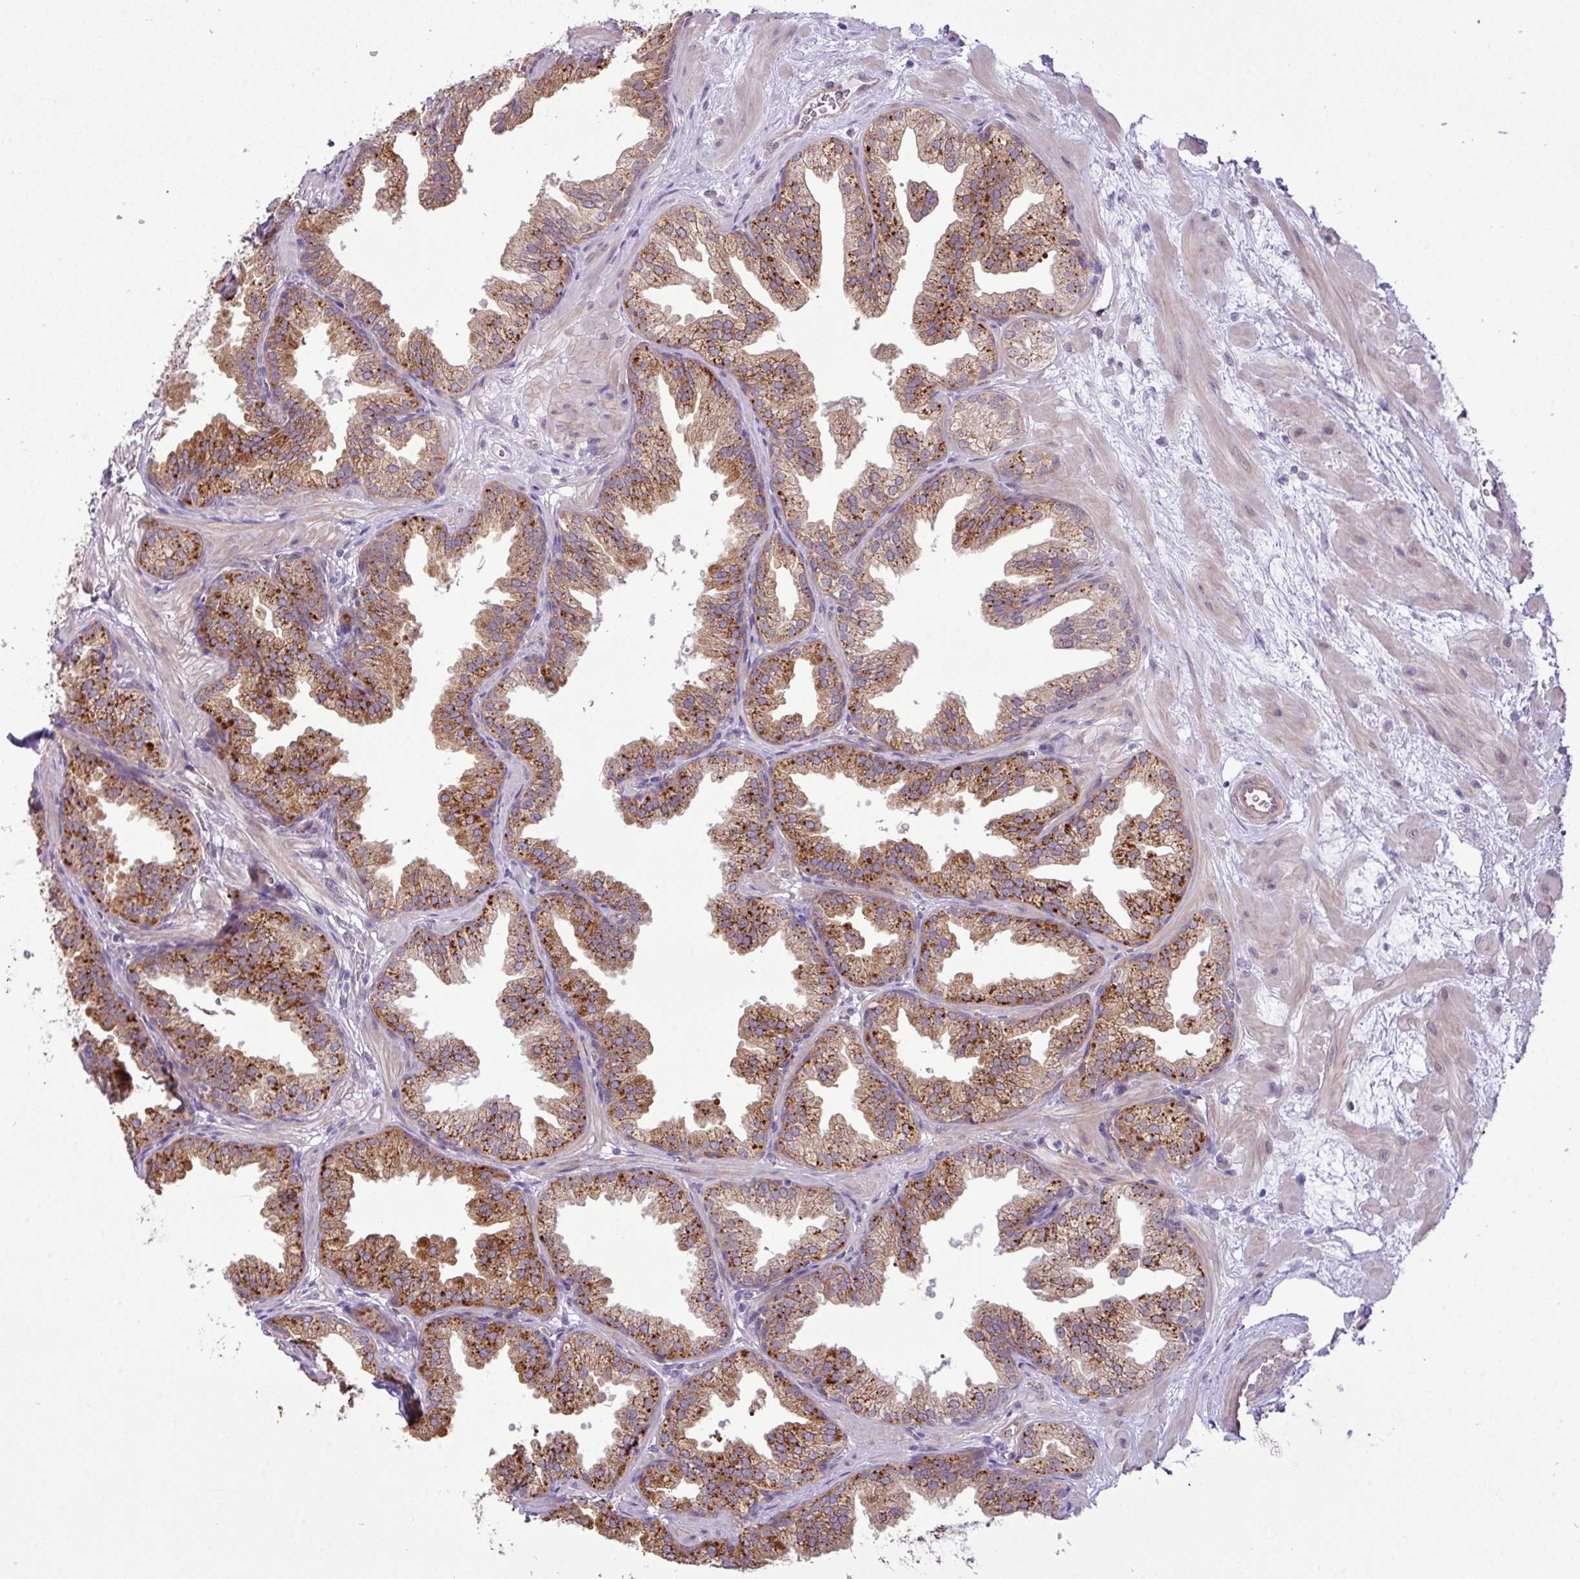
{"staining": {"intensity": "strong", "quantity": ">75%", "location": "cytoplasmic/membranous"}, "tissue": "prostate", "cell_type": "Glandular cells", "image_type": "normal", "snomed": [{"axis": "morphology", "description": "Normal tissue, NOS"}, {"axis": "topography", "description": "Prostate"}], "caption": "A micrograph showing strong cytoplasmic/membranous staining in about >75% of glandular cells in unremarkable prostate, as visualized by brown immunohistochemical staining.", "gene": "MAK16", "patient": {"sex": "male", "age": 37}}